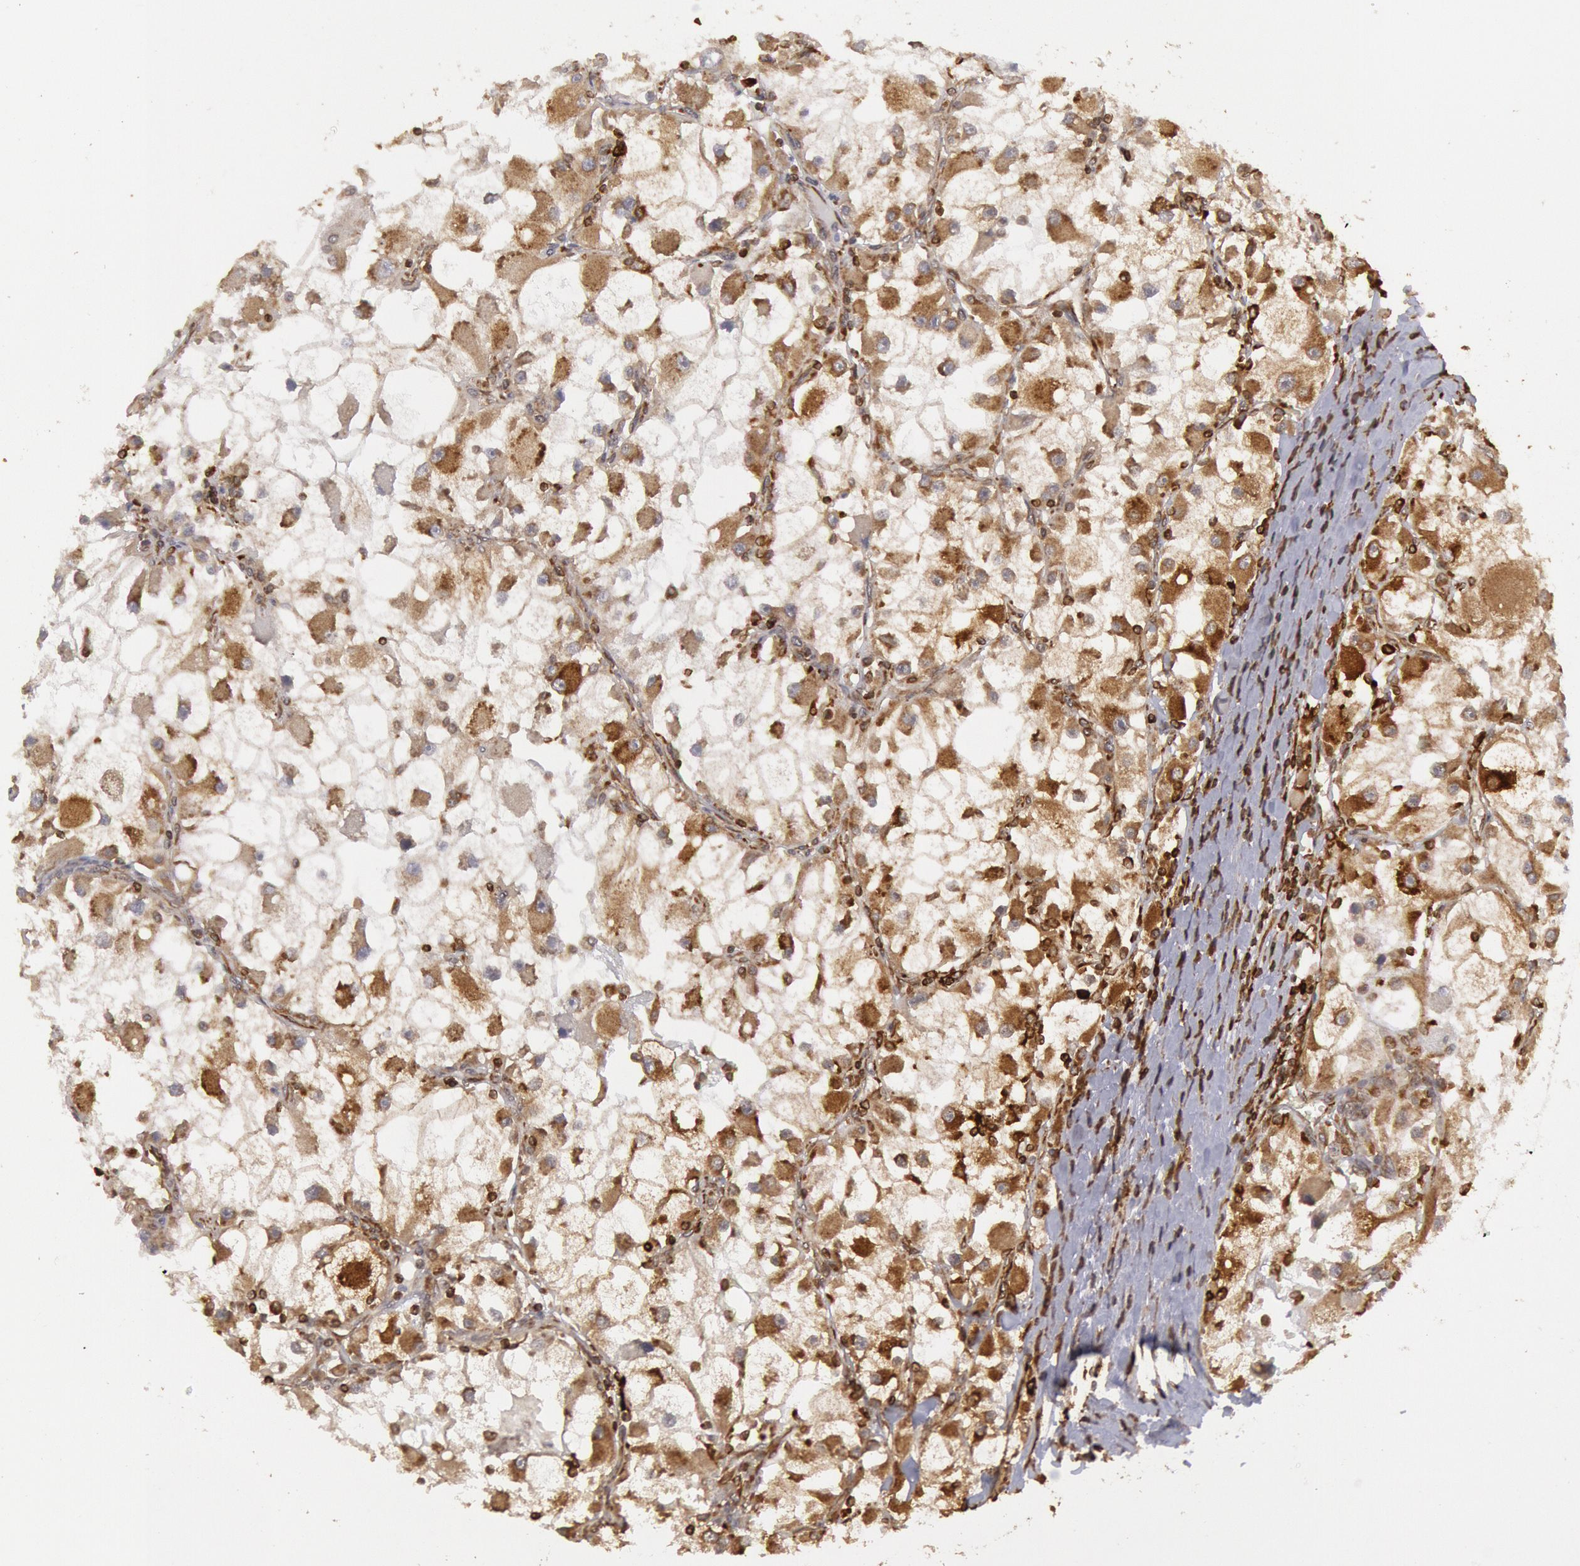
{"staining": {"intensity": "weak", "quantity": "25%-75%", "location": "cytoplasmic/membranous"}, "tissue": "renal cancer", "cell_type": "Tumor cells", "image_type": "cancer", "snomed": [{"axis": "morphology", "description": "Adenocarcinoma, NOS"}, {"axis": "topography", "description": "Kidney"}], "caption": "Weak cytoplasmic/membranous positivity is present in about 25%-75% of tumor cells in renal cancer (adenocarcinoma).", "gene": "TAP2", "patient": {"sex": "female", "age": 73}}